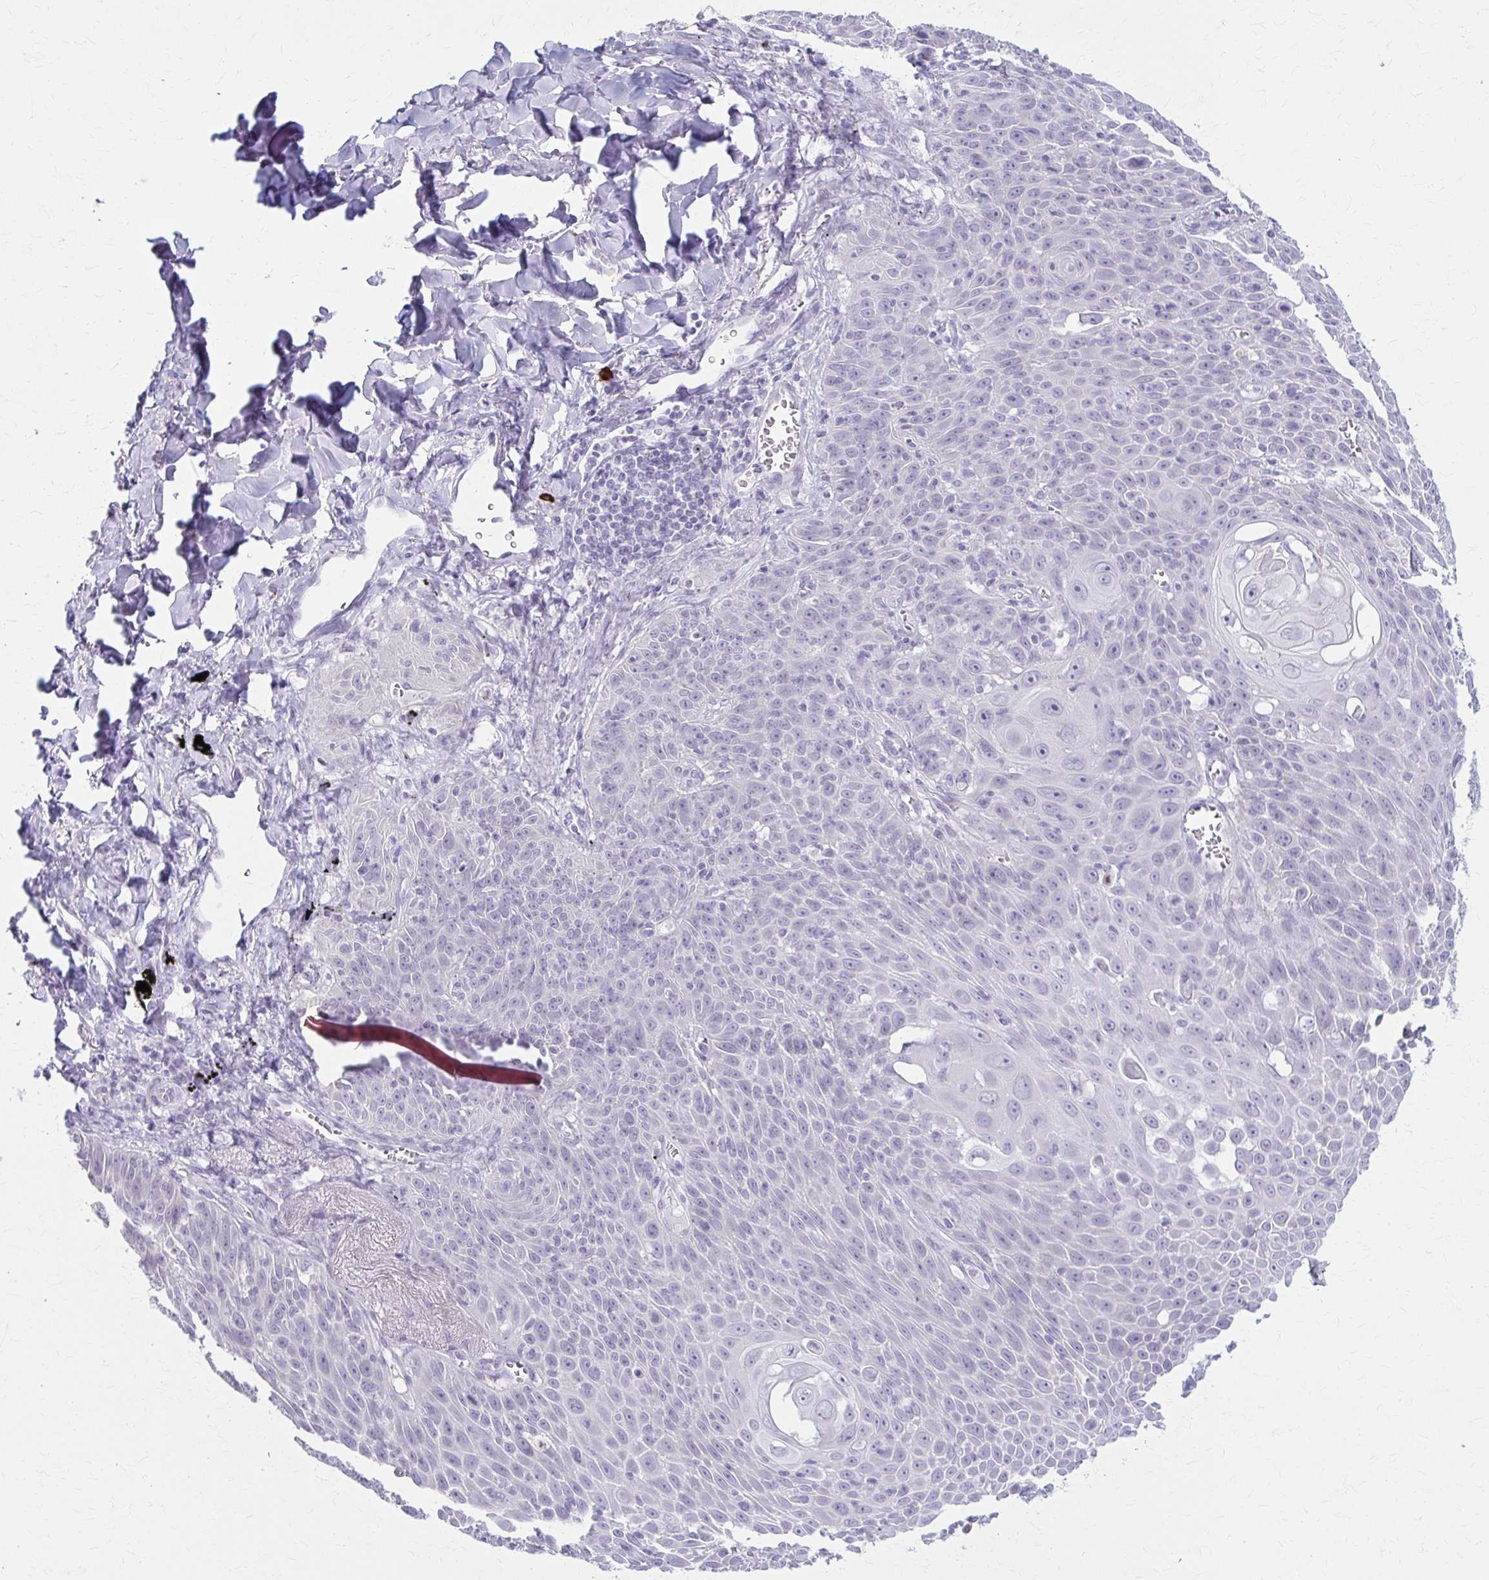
{"staining": {"intensity": "negative", "quantity": "none", "location": "none"}, "tissue": "lung cancer", "cell_type": "Tumor cells", "image_type": "cancer", "snomed": [{"axis": "morphology", "description": "Squamous cell carcinoma, NOS"}, {"axis": "morphology", "description": "Squamous cell carcinoma, metastatic, NOS"}, {"axis": "topography", "description": "Lymph node"}, {"axis": "topography", "description": "Lung"}], "caption": "Immunohistochemistry of human lung cancer (squamous cell carcinoma) shows no expression in tumor cells.", "gene": "LDLRAP1", "patient": {"sex": "female", "age": 62}}